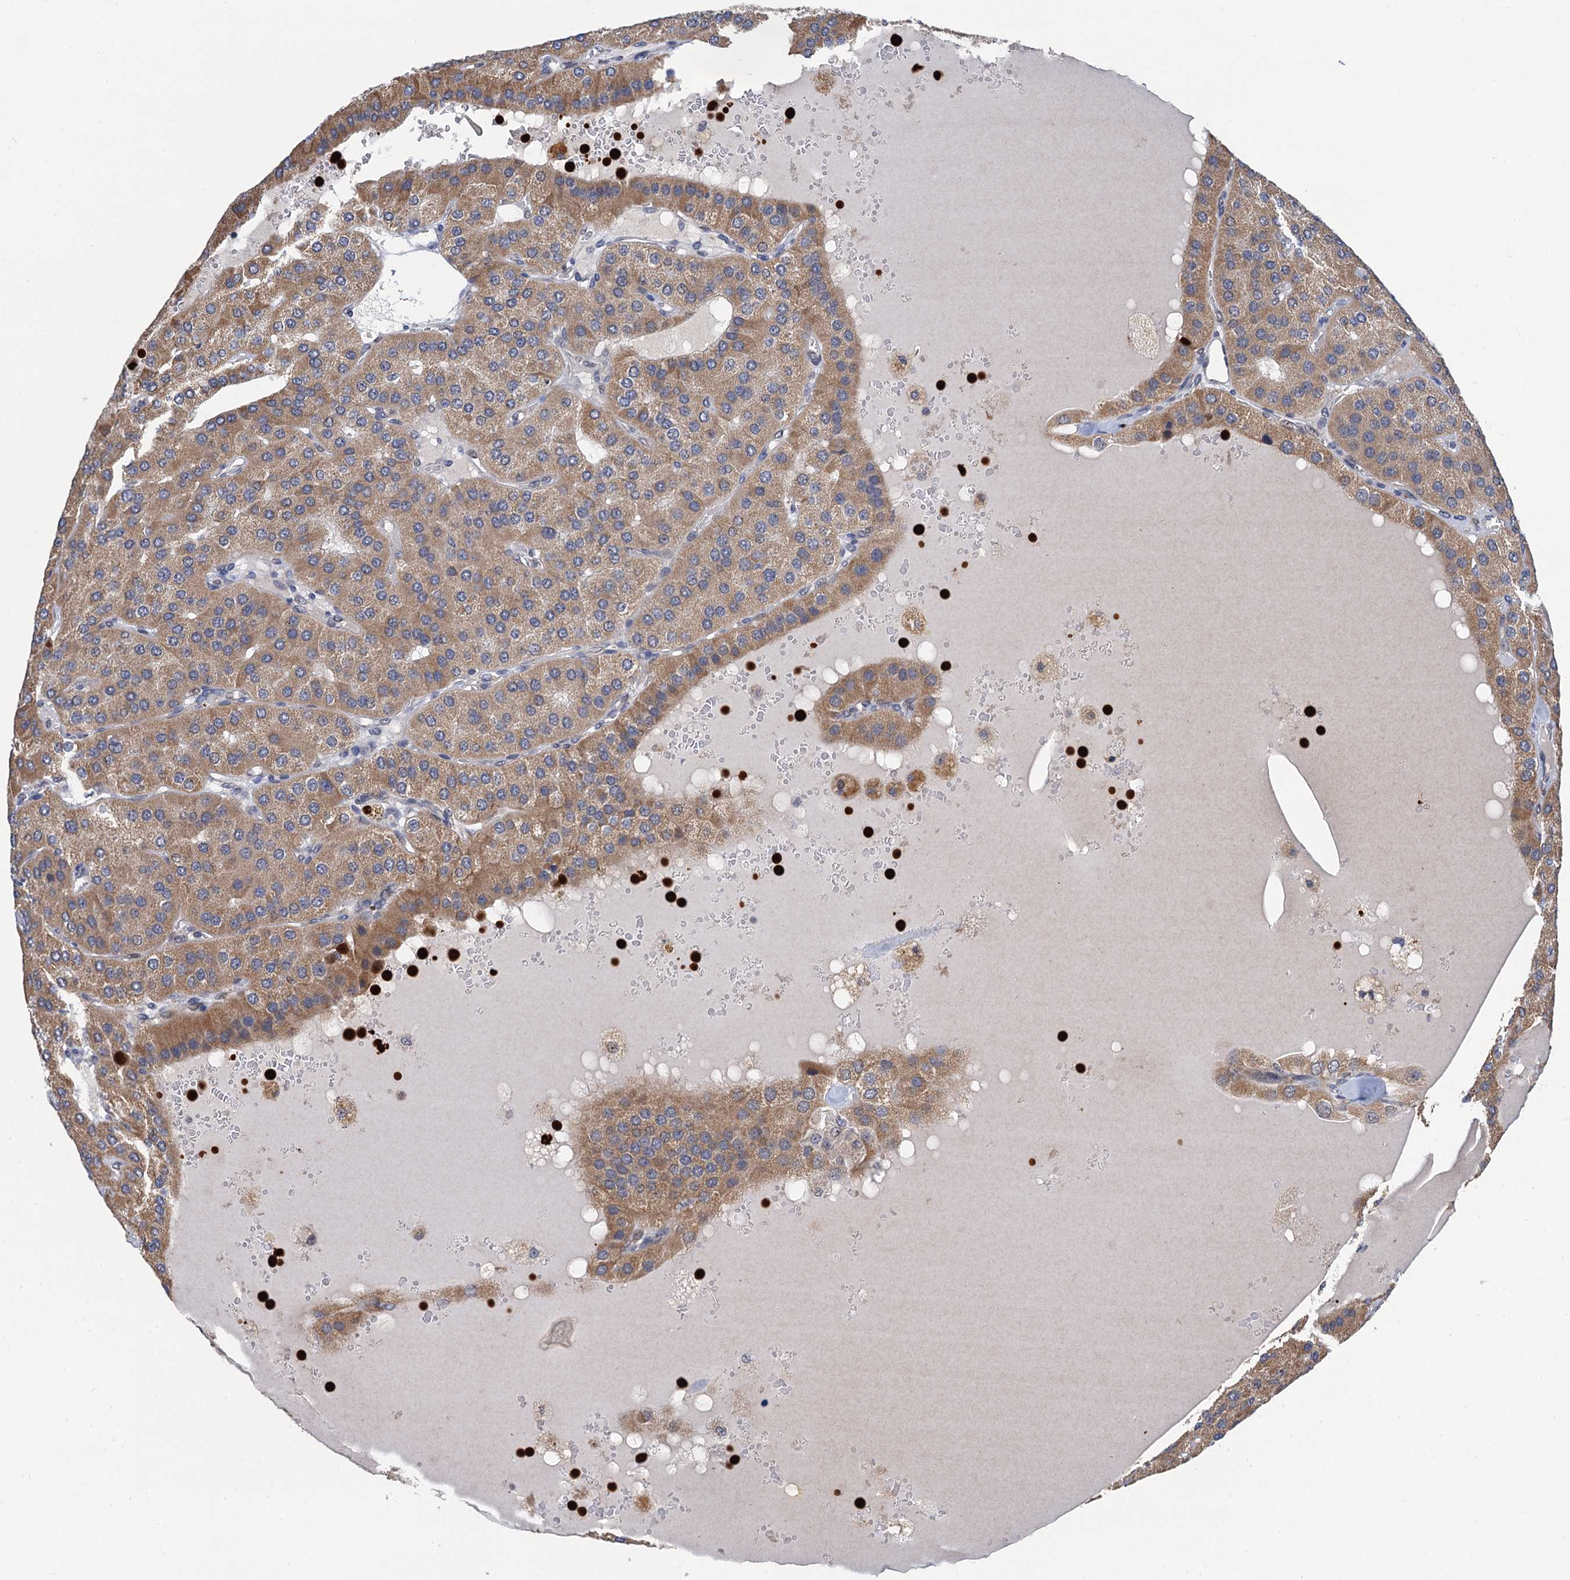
{"staining": {"intensity": "moderate", "quantity": ">75%", "location": "cytoplasmic/membranous"}, "tissue": "parathyroid gland", "cell_type": "Glandular cells", "image_type": "normal", "snomed": [{"axis": "morphology", "description": "Normal tissue, NOS"}, {"axis": "morphology", "description": "Adenoma, NOS"}, {"axis": "topography", "description": "Parathyroid gland"}], "caption": "Immunohistochemistry of benign parathyroid gland demonstrates medium levels of moderate cytoplasmic/membranous positivity in approximately >75% of glandular cells.", "gene": "CMPK2", "patient": {"sex": "female", "age": 86}}